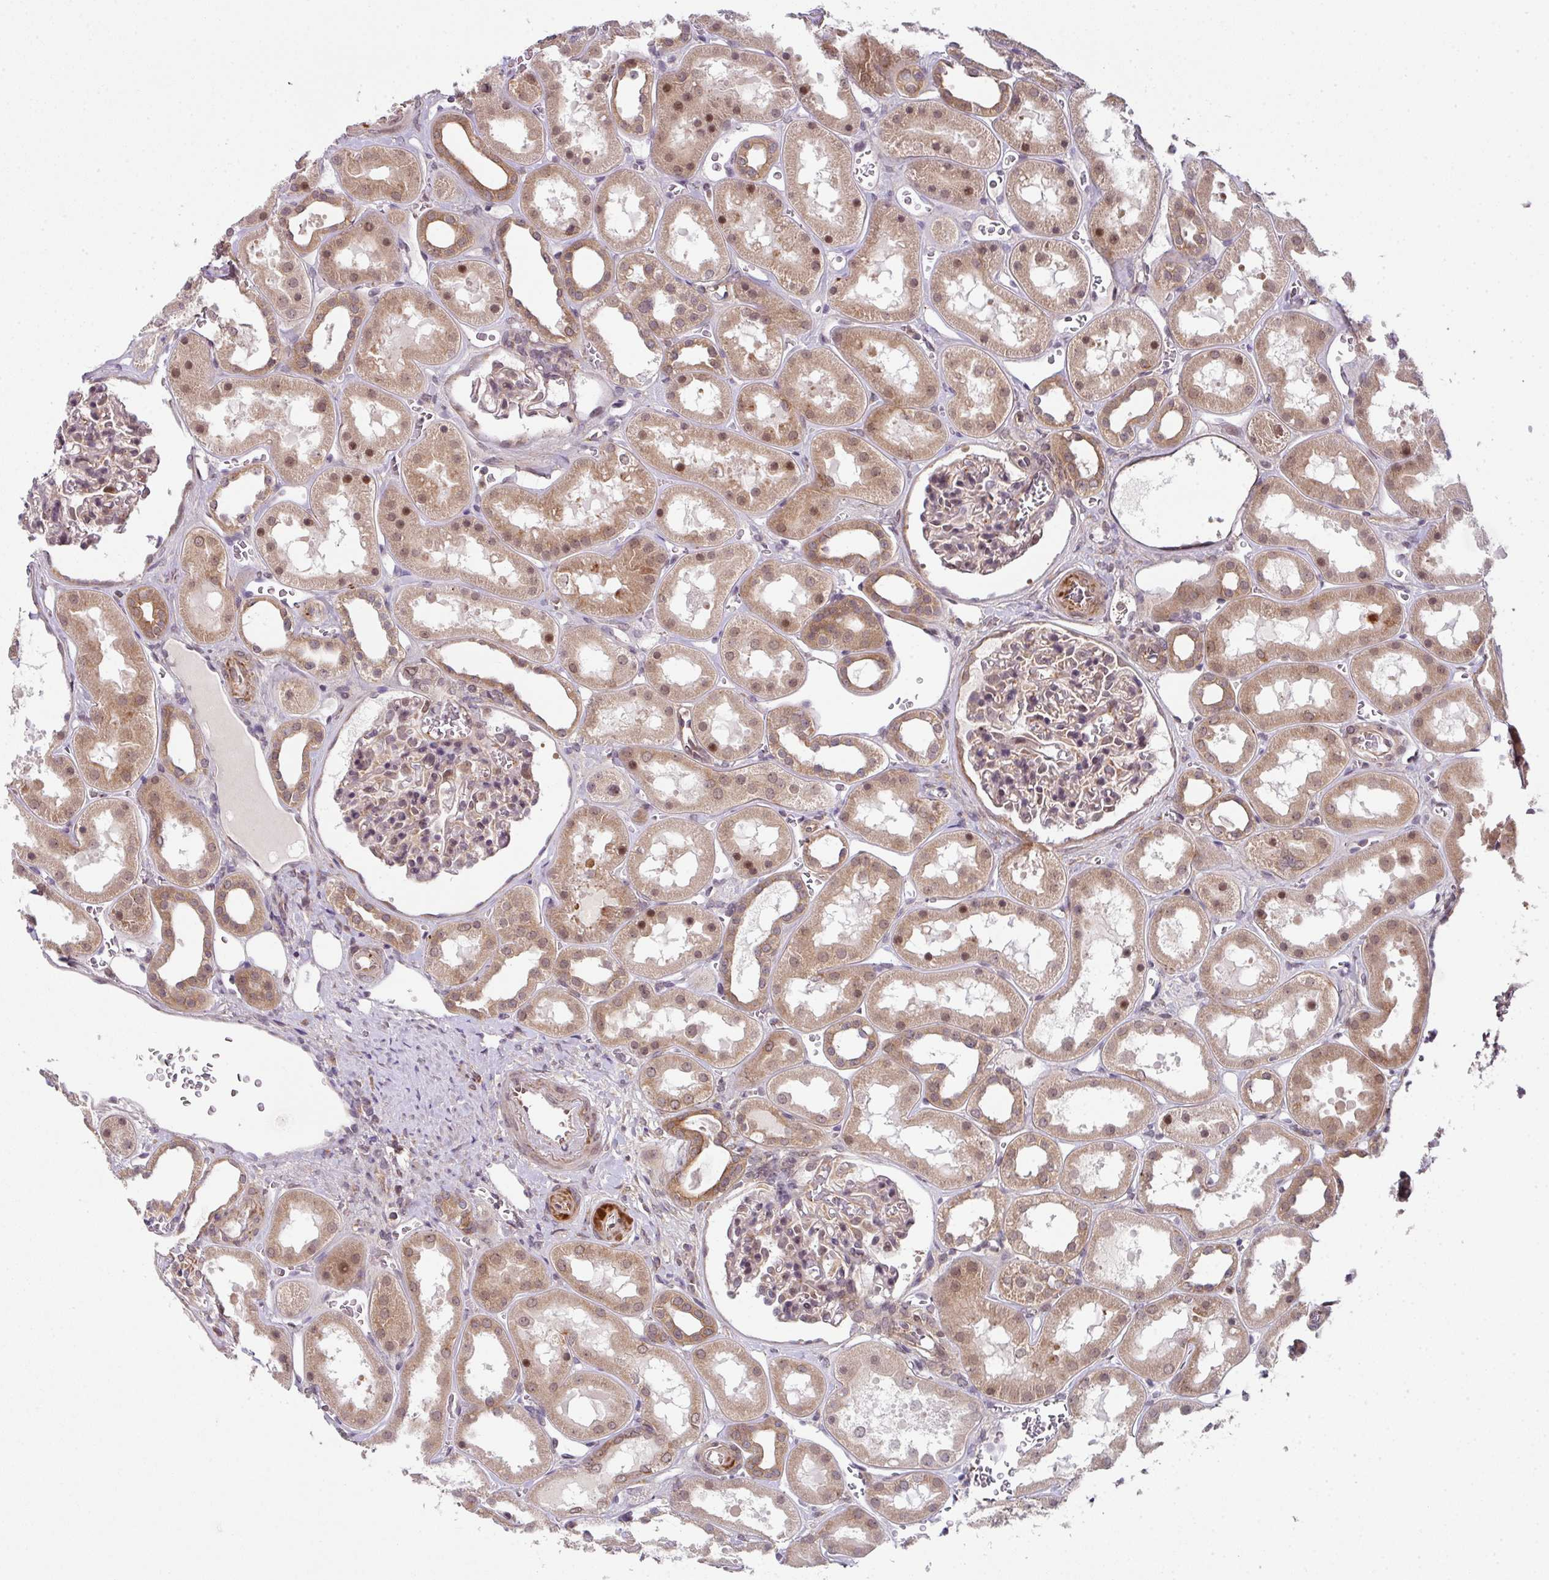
{"staining": {"intensity": "moderate", "quantity": "25%-75%", "location": "cytoplasmic/membranous"}, "tissue": "kidney", "cell_type": "Cells in glomeruli", "image_type": "normal", "snomed": [{"axis": "morphology", "description": "Normal tissue, NOS"}, {"axis": "topography", "description": "Kidney"}], "caption": "Immunohistochemical staining of unremarkable human kidney demonstrates 25%-75% levels of moderate cytoplasmic/membranous protein expression in approximately 25%-75% of cells in glomeruli.", "gene": "CAMLG", "patient": {"sex": "female", "age": 41}}